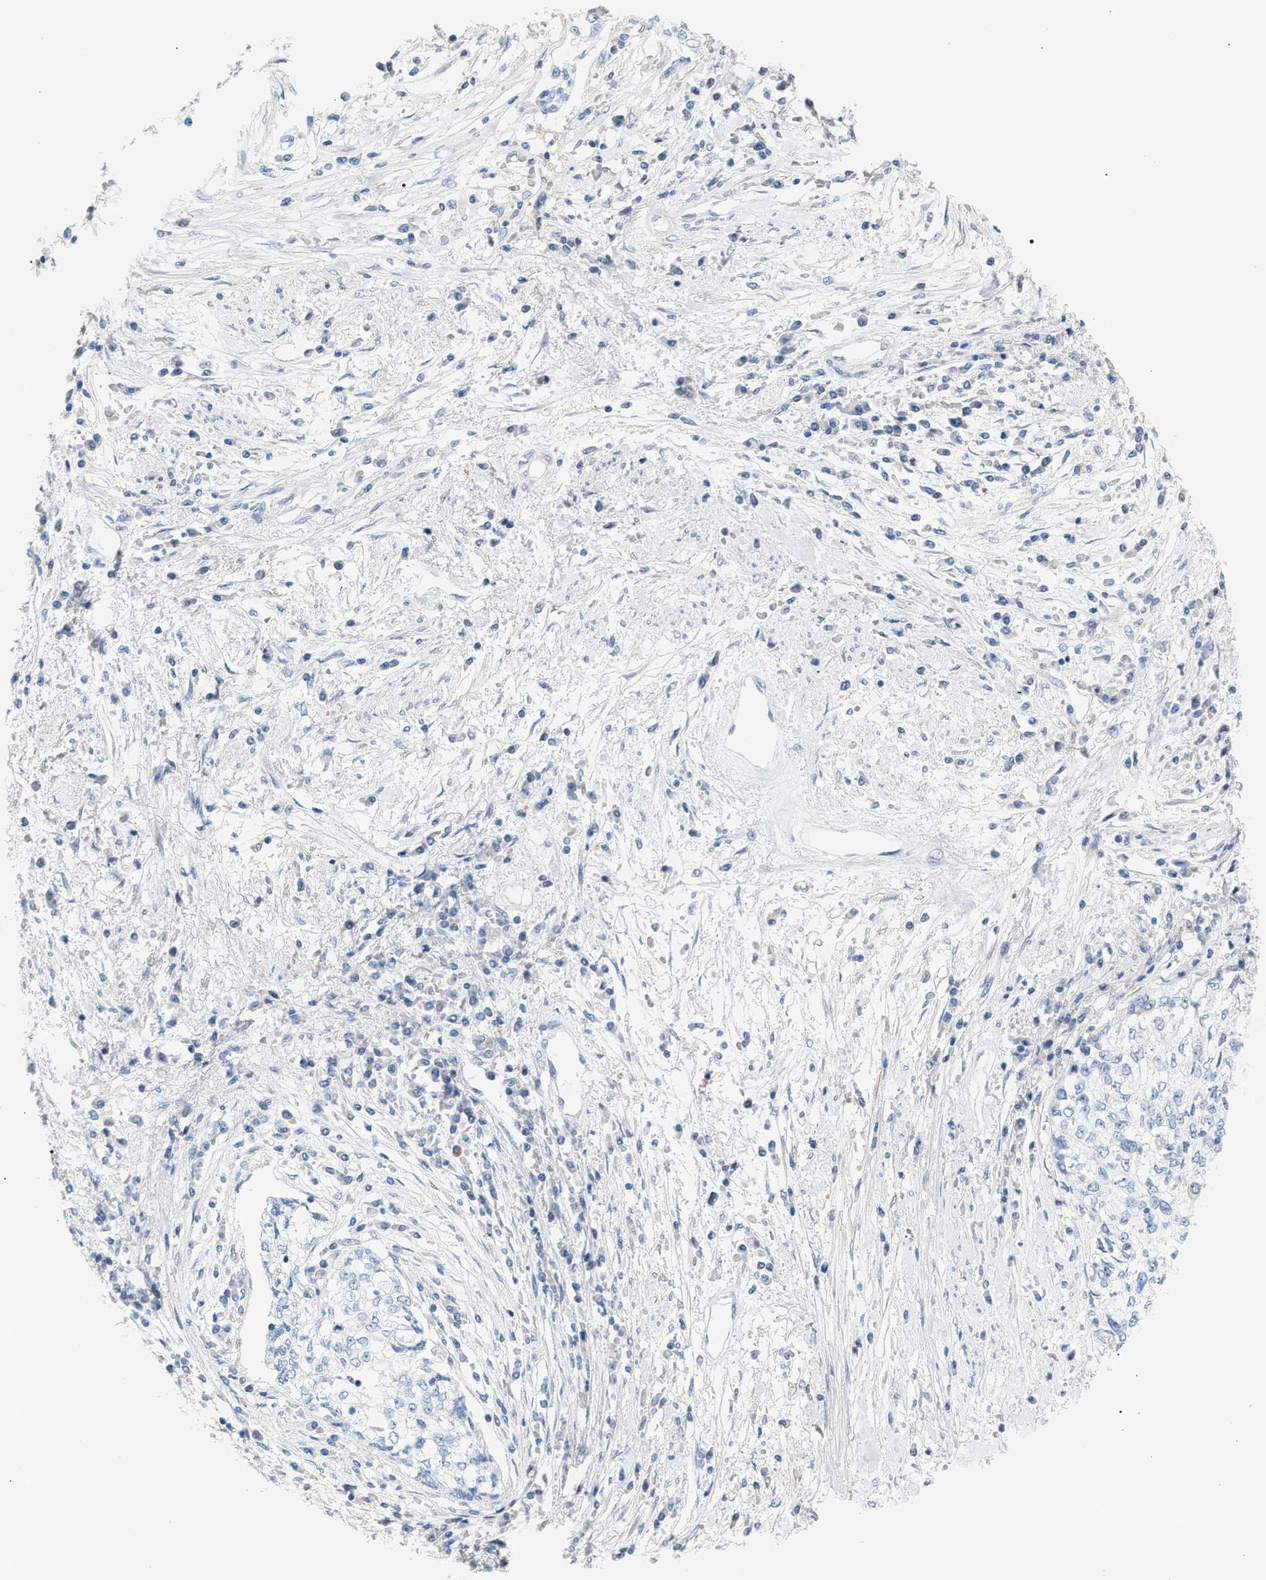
{"staining": {"intensity": "negative", "quantity": "none", "location": "none"}, "tissue": "cervical cancer", "cell_type": "Tumor cells", "image_type": "cancer", "snomed": [{"axis": "morphology", "description": "Squamous cell carcinoma, NOS"}, {"axis": "topography", "description": "Cervix"}], "caption": "This is an IHC micrograph of human cervical cancer (squamous cell carcinoma). There is no expression in tumor cells.", "gene": "LRCH1", "patient": {"sex": "female", "age": 57}}